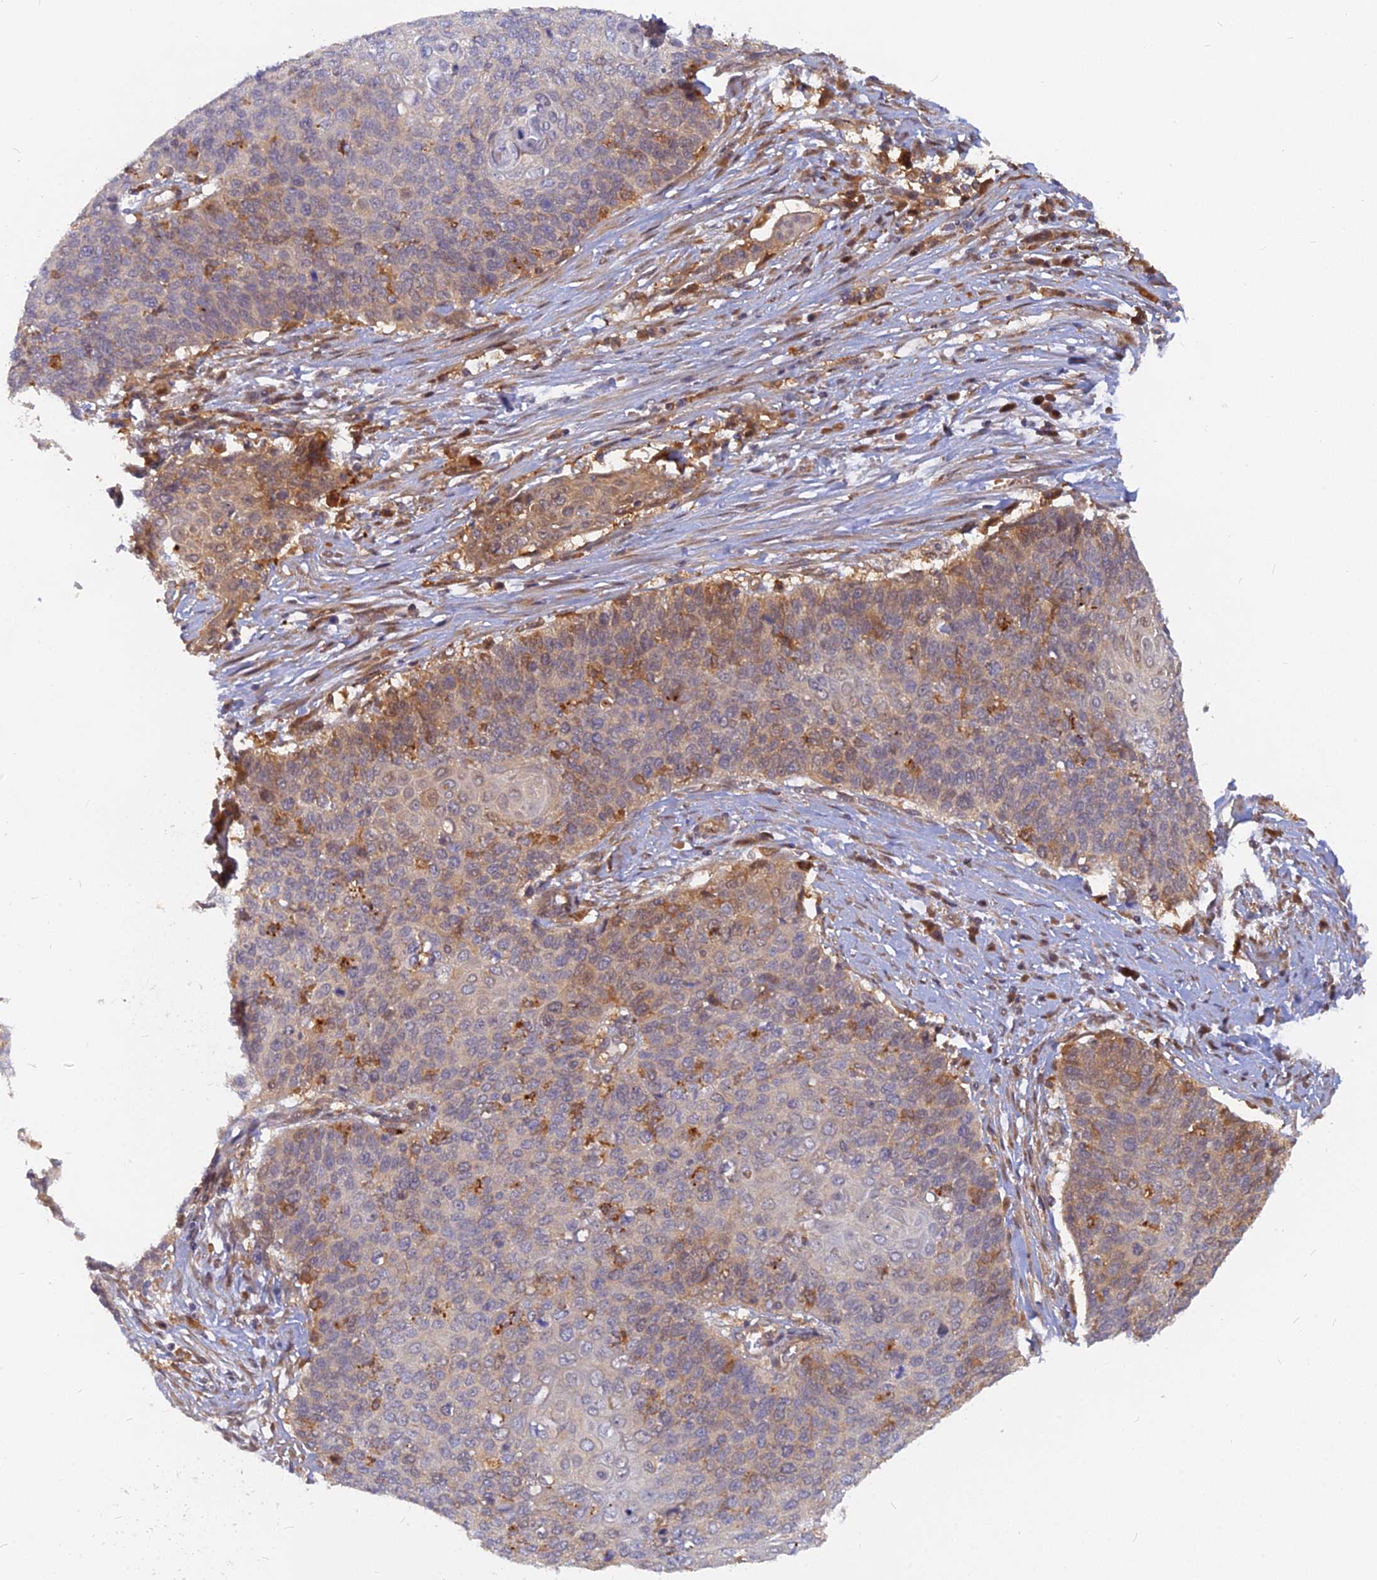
{"staining": {"intensity": "weak", "quantity": "25%-75%", "location": "cytoplasmic/membranous"}, "tissue": "cervical cancer", "cell_type": "Tumor cells", "image_type": "cancer", "snomed": [{"axis": "morphology", "description": "Squamous cell carcinoma, NOS"}, {"axis": "topography", "description": "Cervix"}], "caption": "Immunohistochemical staining of human cervical squamous cell carcinoma reveals weak cytoplasmic/membranous protein positivity in approximately 25%-75% of tumor cells.", "gene": "ARL2BP", "patient": {"sex": "female", "age": 39}}